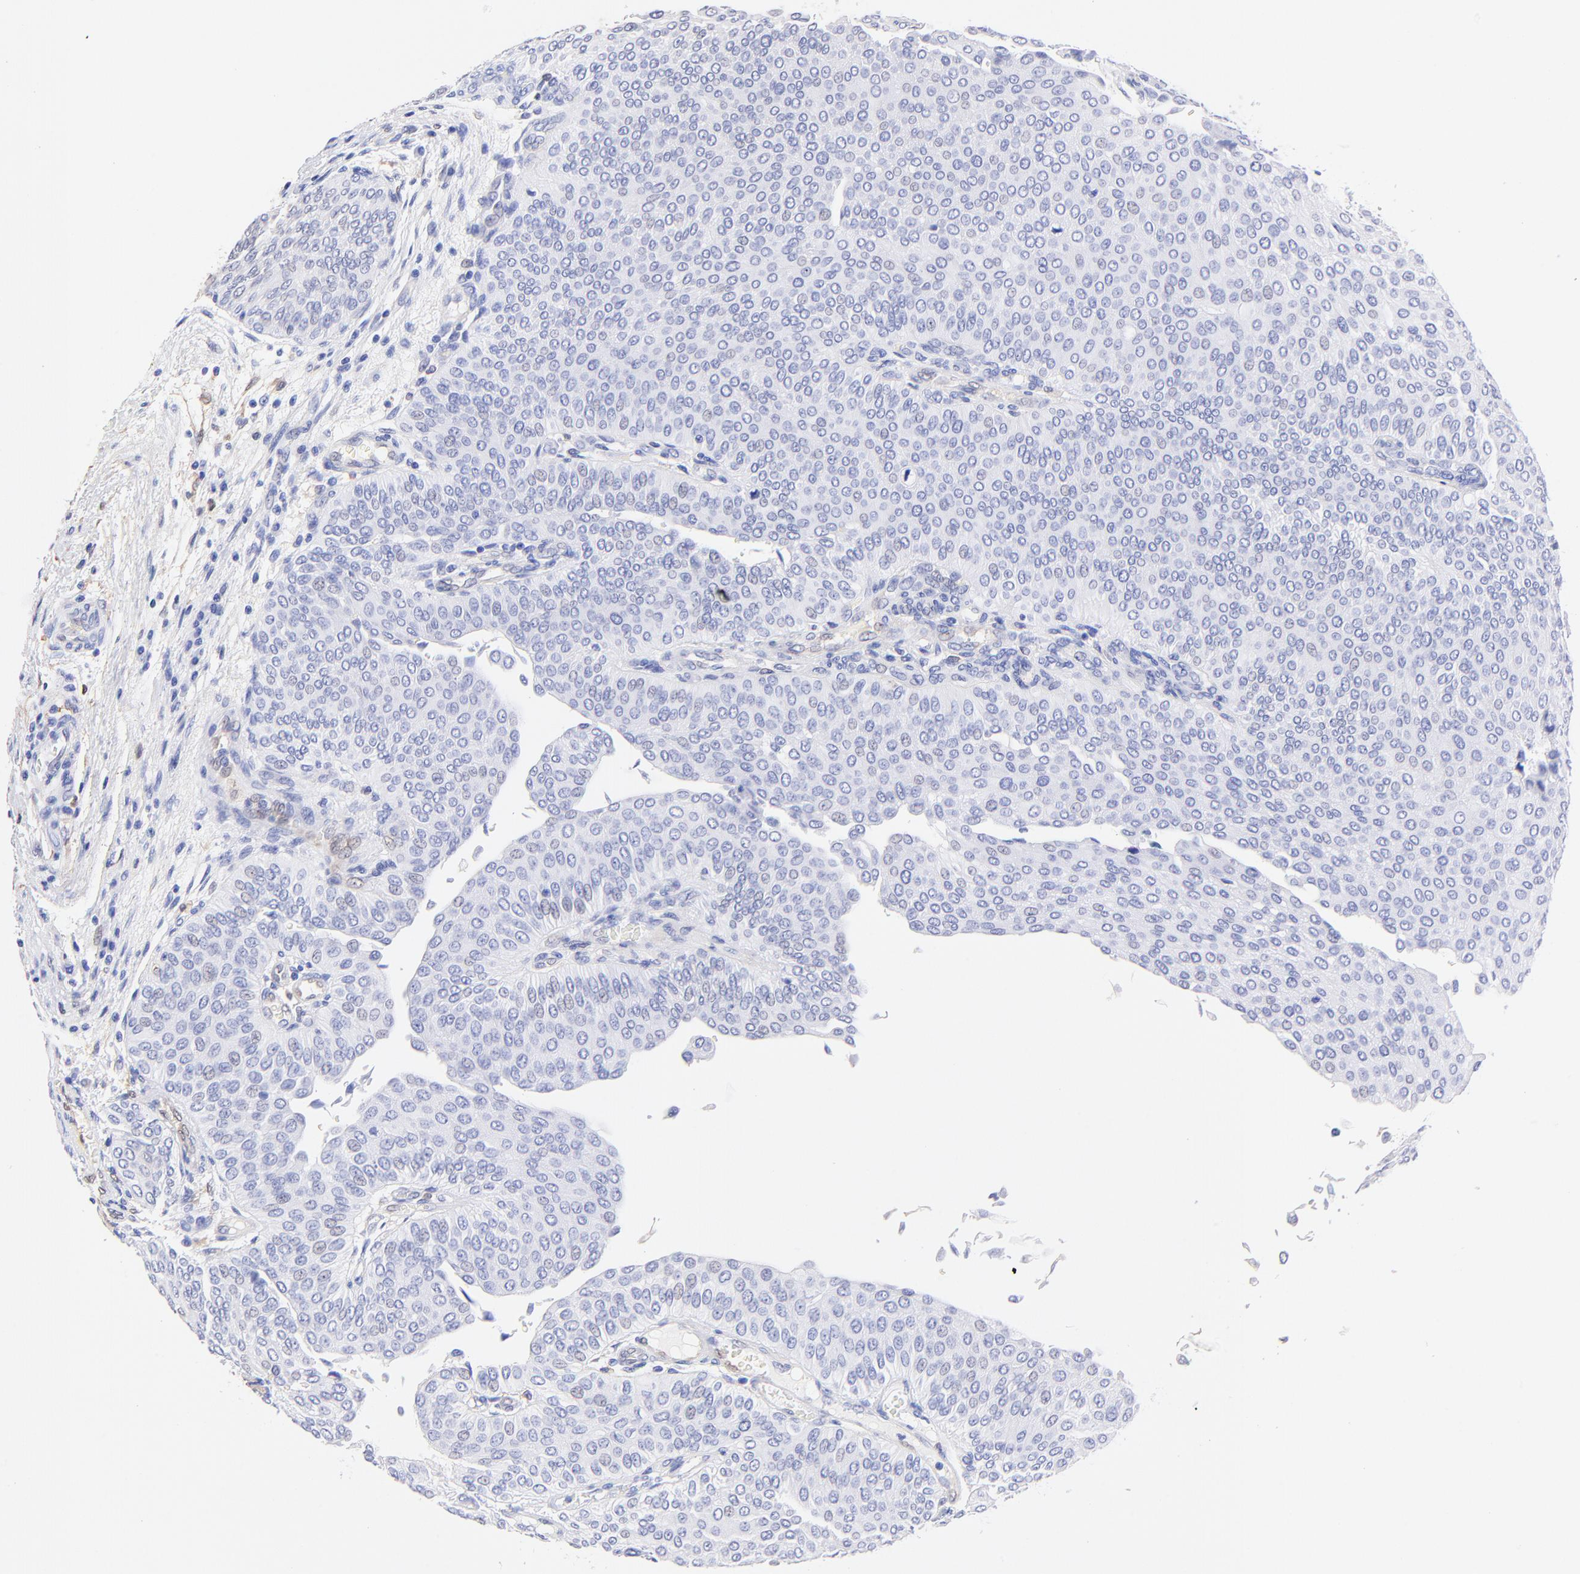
{"staining": {"intensity": "negative", "quantity": "none", "location": "none"}, "tissue": "urothelial cancer", "cell_type": "Tumor cells", "image_type": "cancer", "snomed": [{"axis": "morphology", "description": "Urothelial carcinoma, Low grade"}, {"axis": "topography", "description": "Urinary bladder"}], "caption": "DAB immunohistochemical staining of human urothelial cancer demonstrates no significant positivity in tumor cells. (DAB IHC with hematoxylin counter stain).", "gene": "ALDH1A1", "patient": {"sex": "male", "age": 64}}